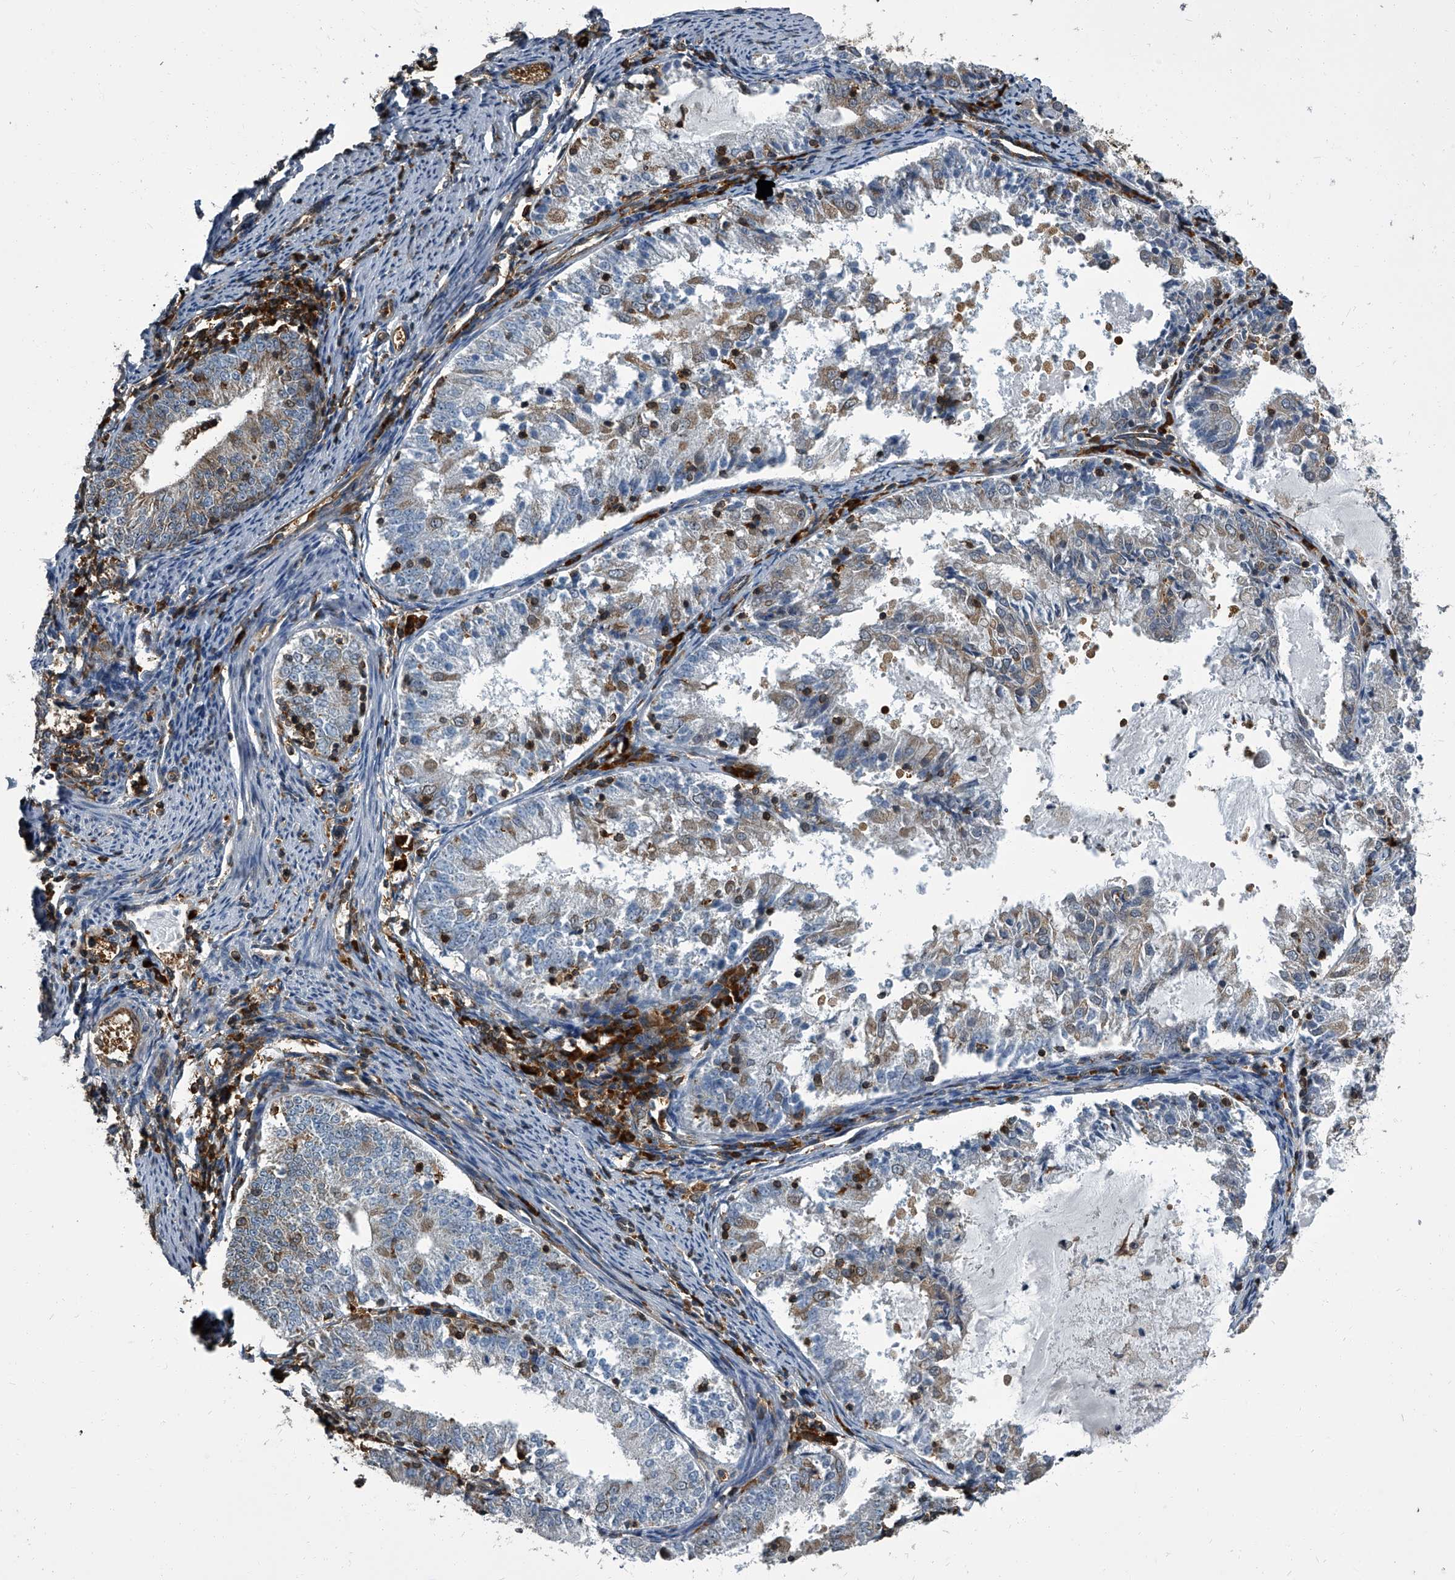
{"staining": {"intensity": "negative", "quantity": "none", "location": "none"}, "tissue": "endometrial cancer", "cell_type": "Tumor cells", "image_type": "cancer", "snomed": [{"axis": "morphology", "description": "Adenocarcinoma, NOS"}, {"axis": "topography", "description": "Endometrium"}], "caption": "DAB immunohistochemical staining of human endometrial cancer (adenocarcinoma) exhibits no significant positivity in tumor cells.", "gene": "CDV3", "patient": {"sex": "female", "age": 57}}